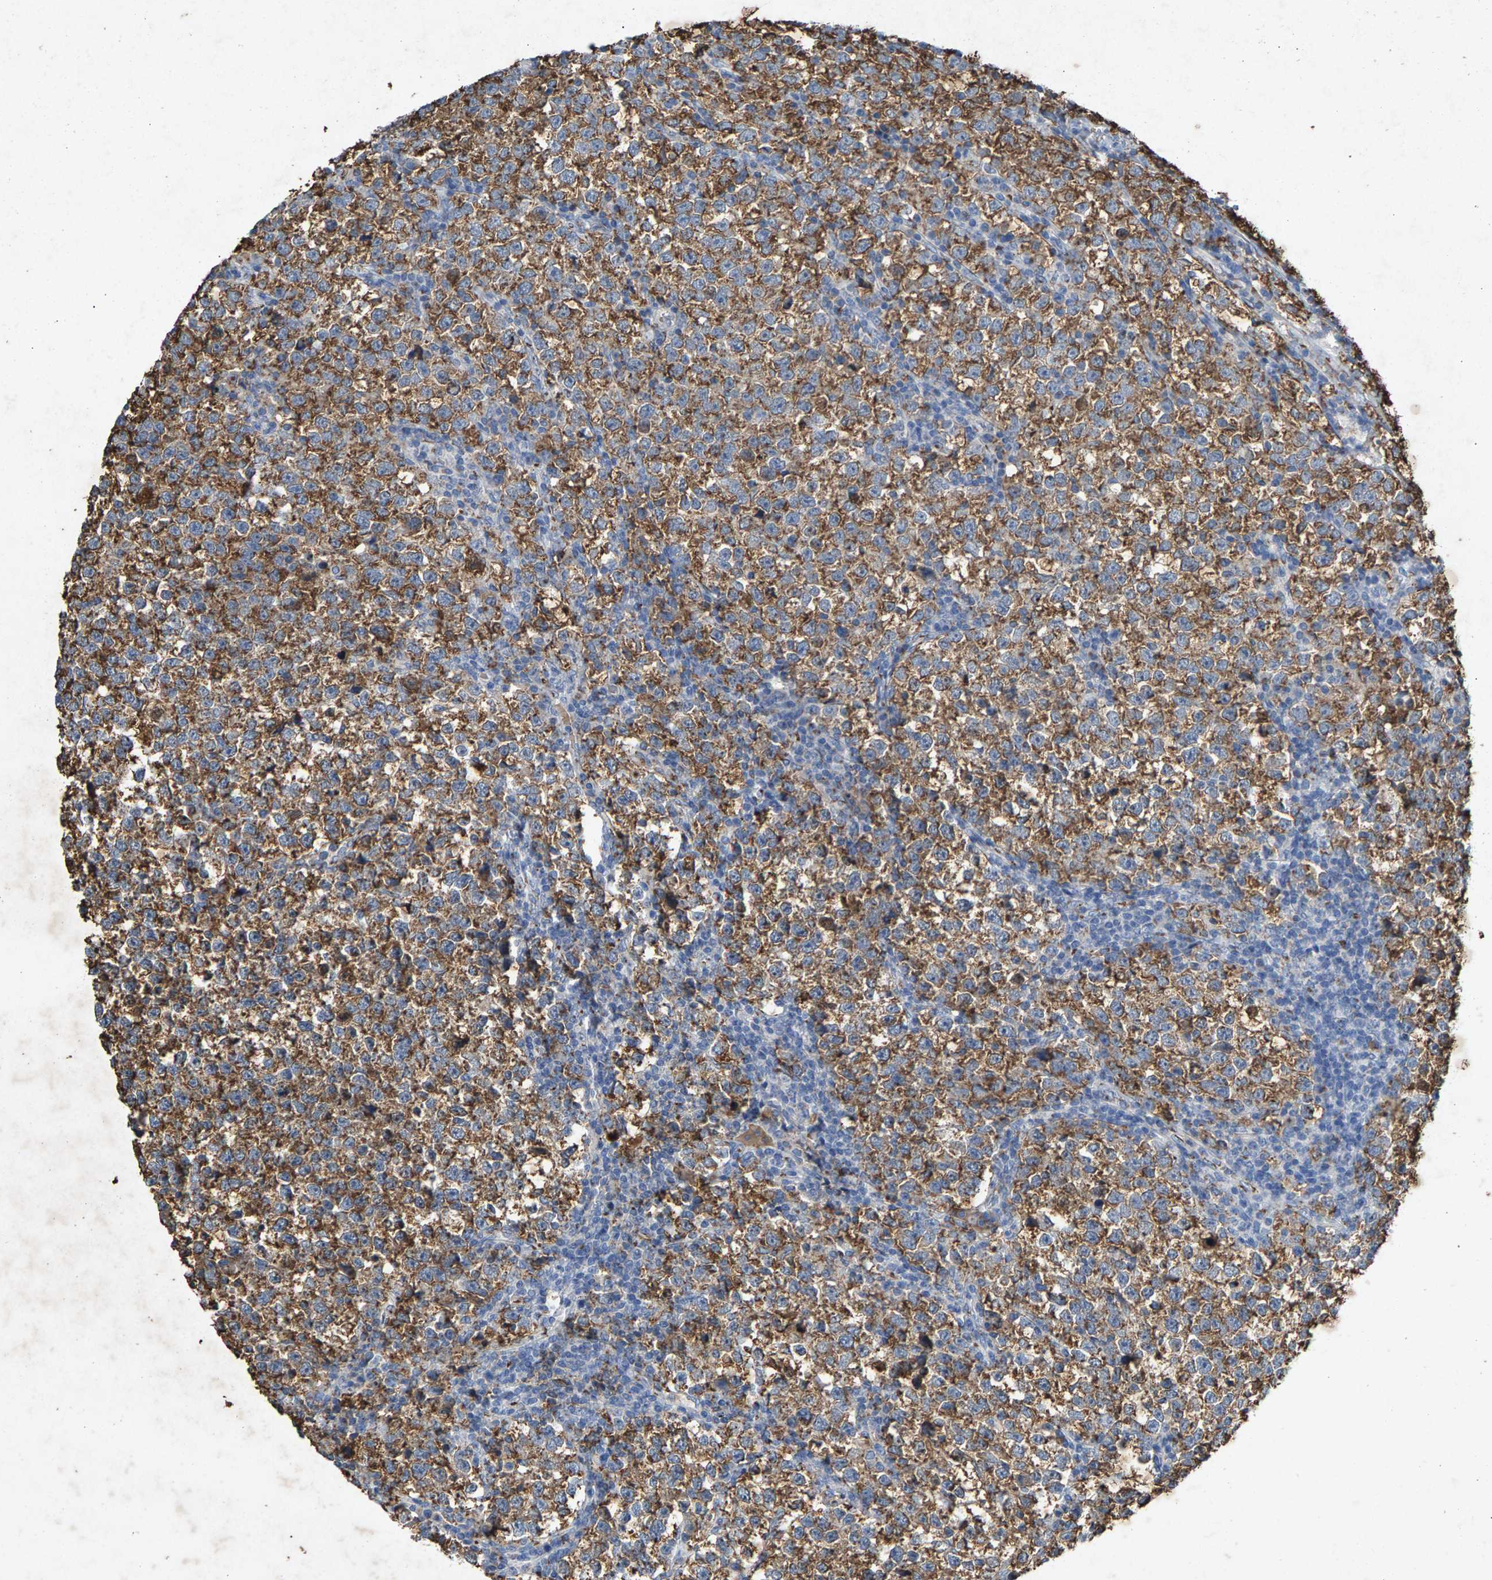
{"staining": {"intensity": "moderate", "quantity": ">75%", "location": "cytoplasmic/membranous"}, "tissue": "testis cancer", "cell_type": "Tumor cells", "image_type": "cancer", "snomed": [{"axis": "morphology", "description": "Normal tissue, NOS"}, {"axis": "morphology", "description": "Seminoma, NOS"}, {"axis": "topography", "description": "Testis"}], "caption": "Testis cancer stained for a protein (brown) reveals moderate cytoplasmic/membranous positive positivity in about >75% of tumor cells.", "gene": "MAN2A1", "patient": {"sex": "male", "age": 43}}